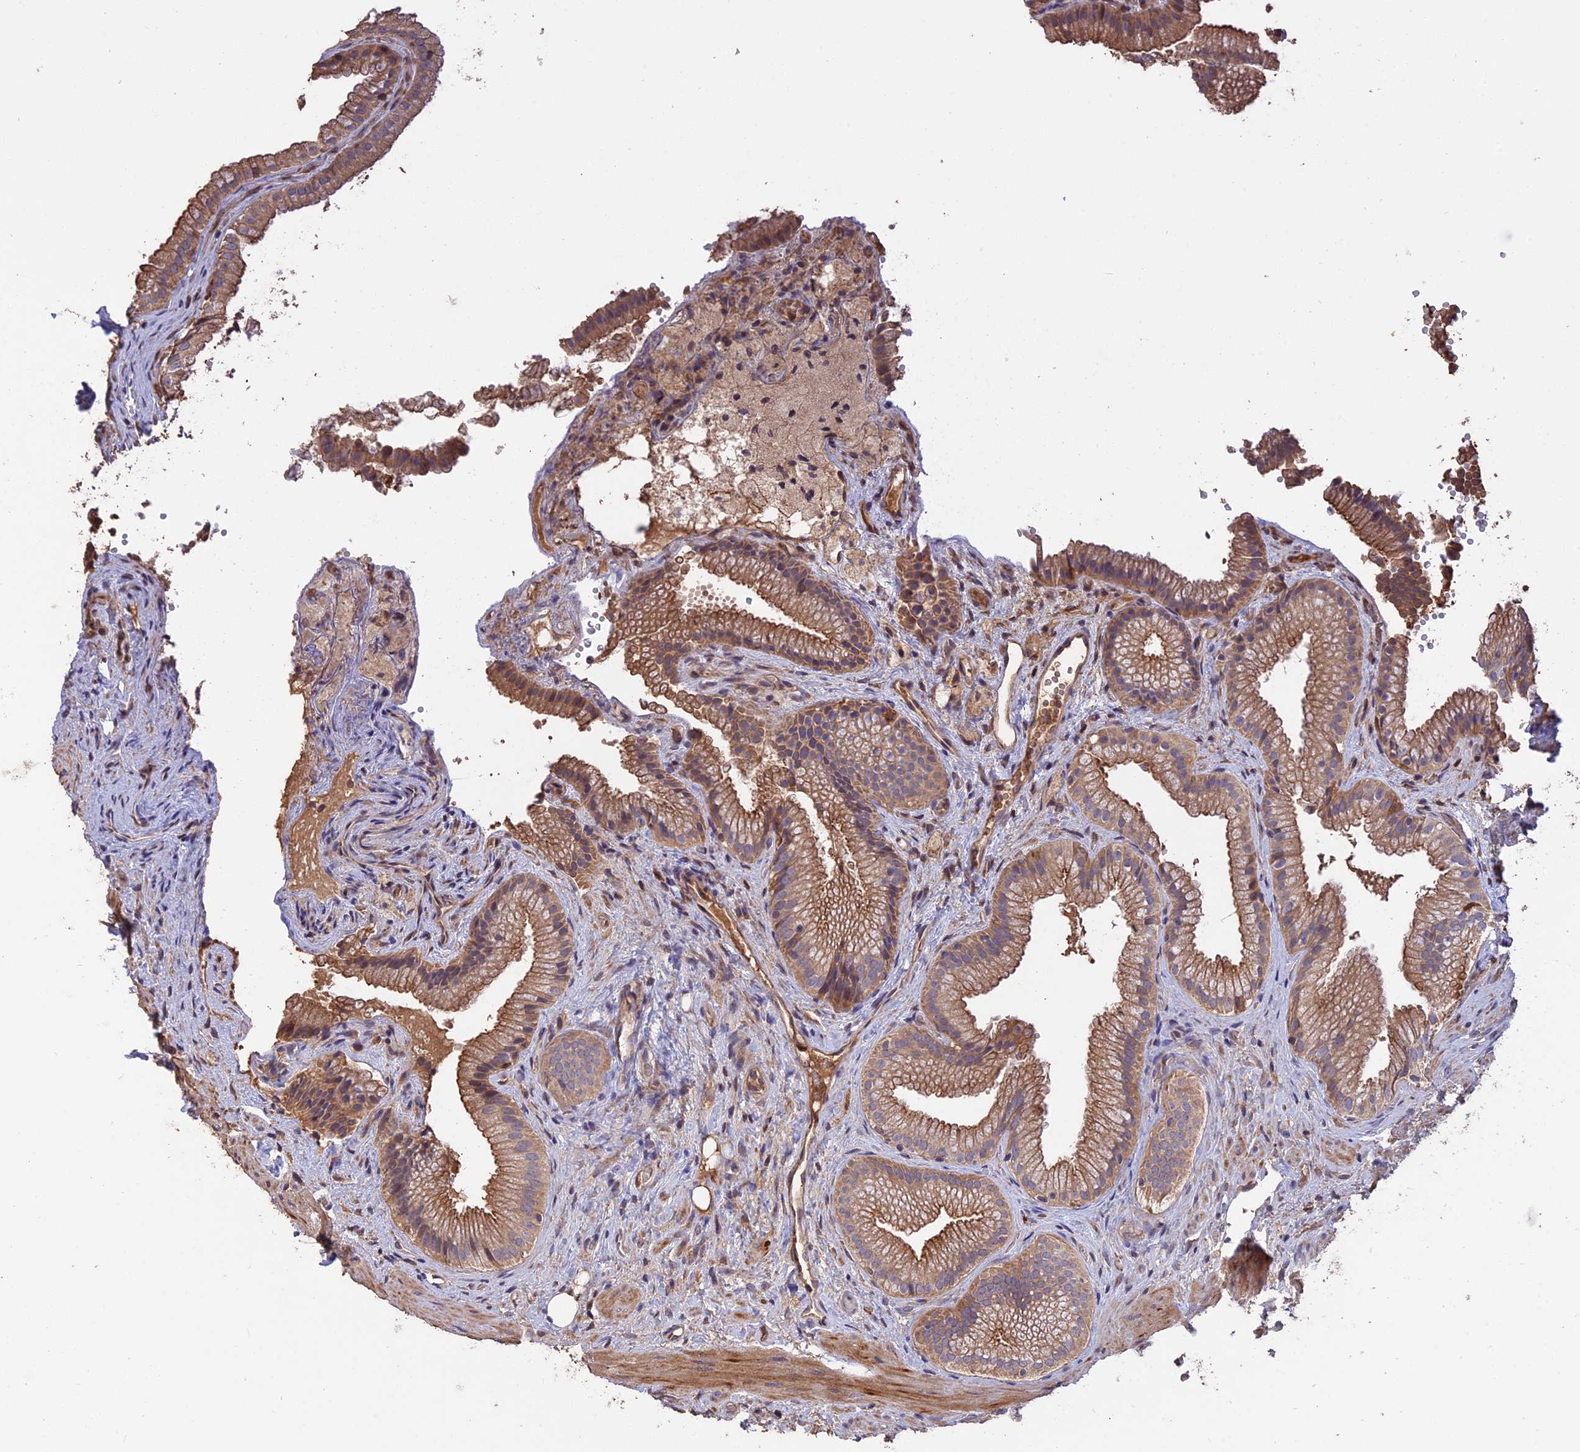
{"staining": {"intensity": "moderate", "quantity": ">75%", "location": "cytoplasmic/membranous"}, "tissue": "gallbladder", "cell_type": "Glandular cells", "image_type": "normal", "snomed": [{"axis": "morphology", "description": "Normal tissue, NOS"}, {"axis": "morphology", "description": "Inflammation, NOS"}, {"axis": "topography", "description": "Gallbladder"}], "caption": "Immunohistochemistry histopathology image of normal gallbladder stained for a protein (brown), which demonstrates medium levels of moderate cytoplasmic/membranous staining in approximately >75% of glandular cells.", "gene": "RASAL1", "patient": {"sex": "male", "age": 51}}